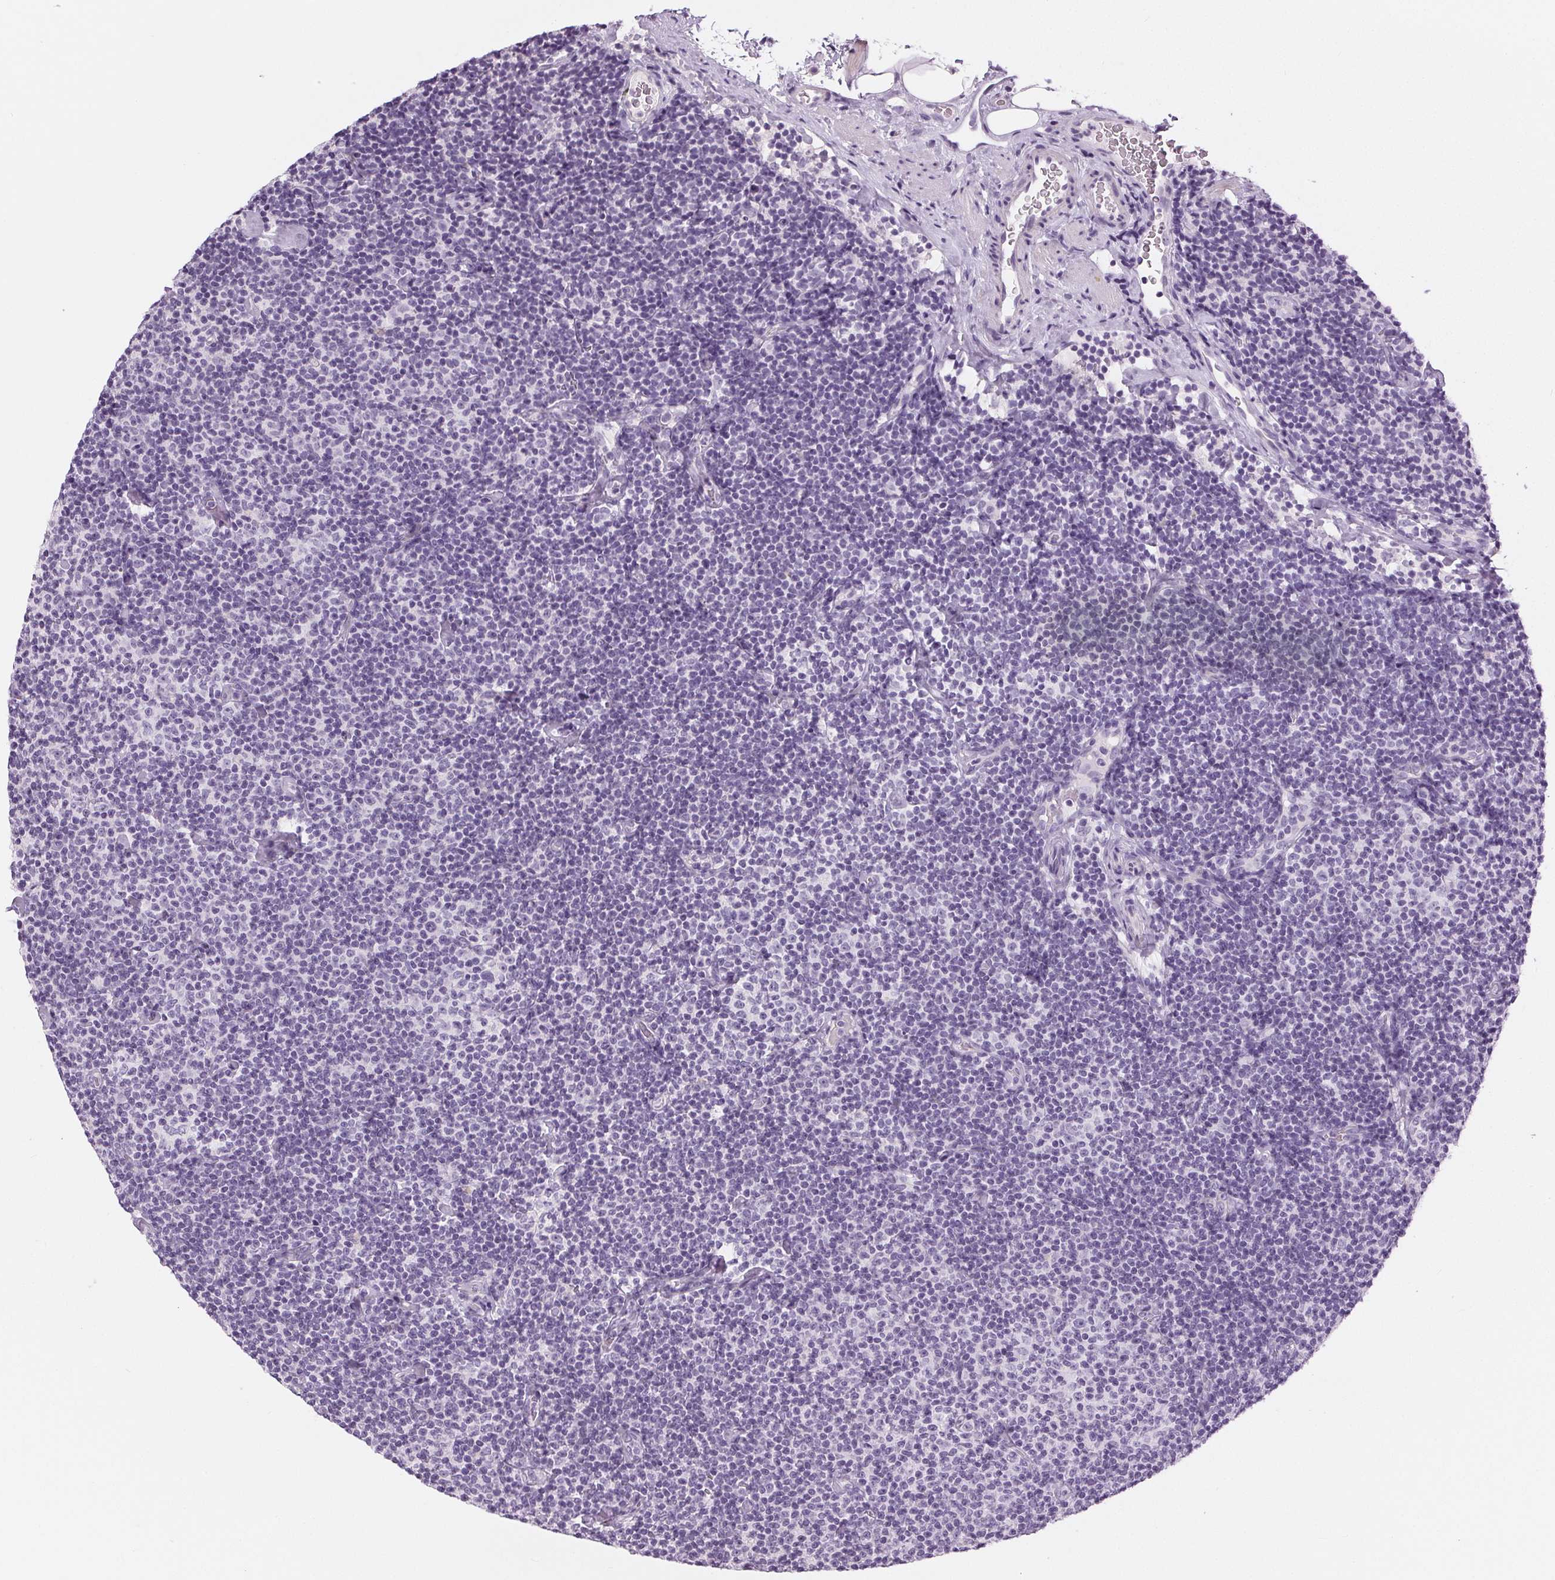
{"staining": {"intensity": "negative", "quantity": "none", "location": "none"}, "tissue": "lymphoma", "cell_type": "Tumor cells", "image_type": "cancer", "snomed": [{"axis": "morphology", "description": "Malignant lymphoma, non-Hodgkin's type, Low grade"}, {"axis": "topography", "description": "Lymph node"}], "caption": "High power microscopy photomicrograph of an immunohistochemistry photomicrograph of lymphoma, revealing no significant expression in tumor cells.", "gene": "MISP", "patient": {"sex": "male", "age": 81}}